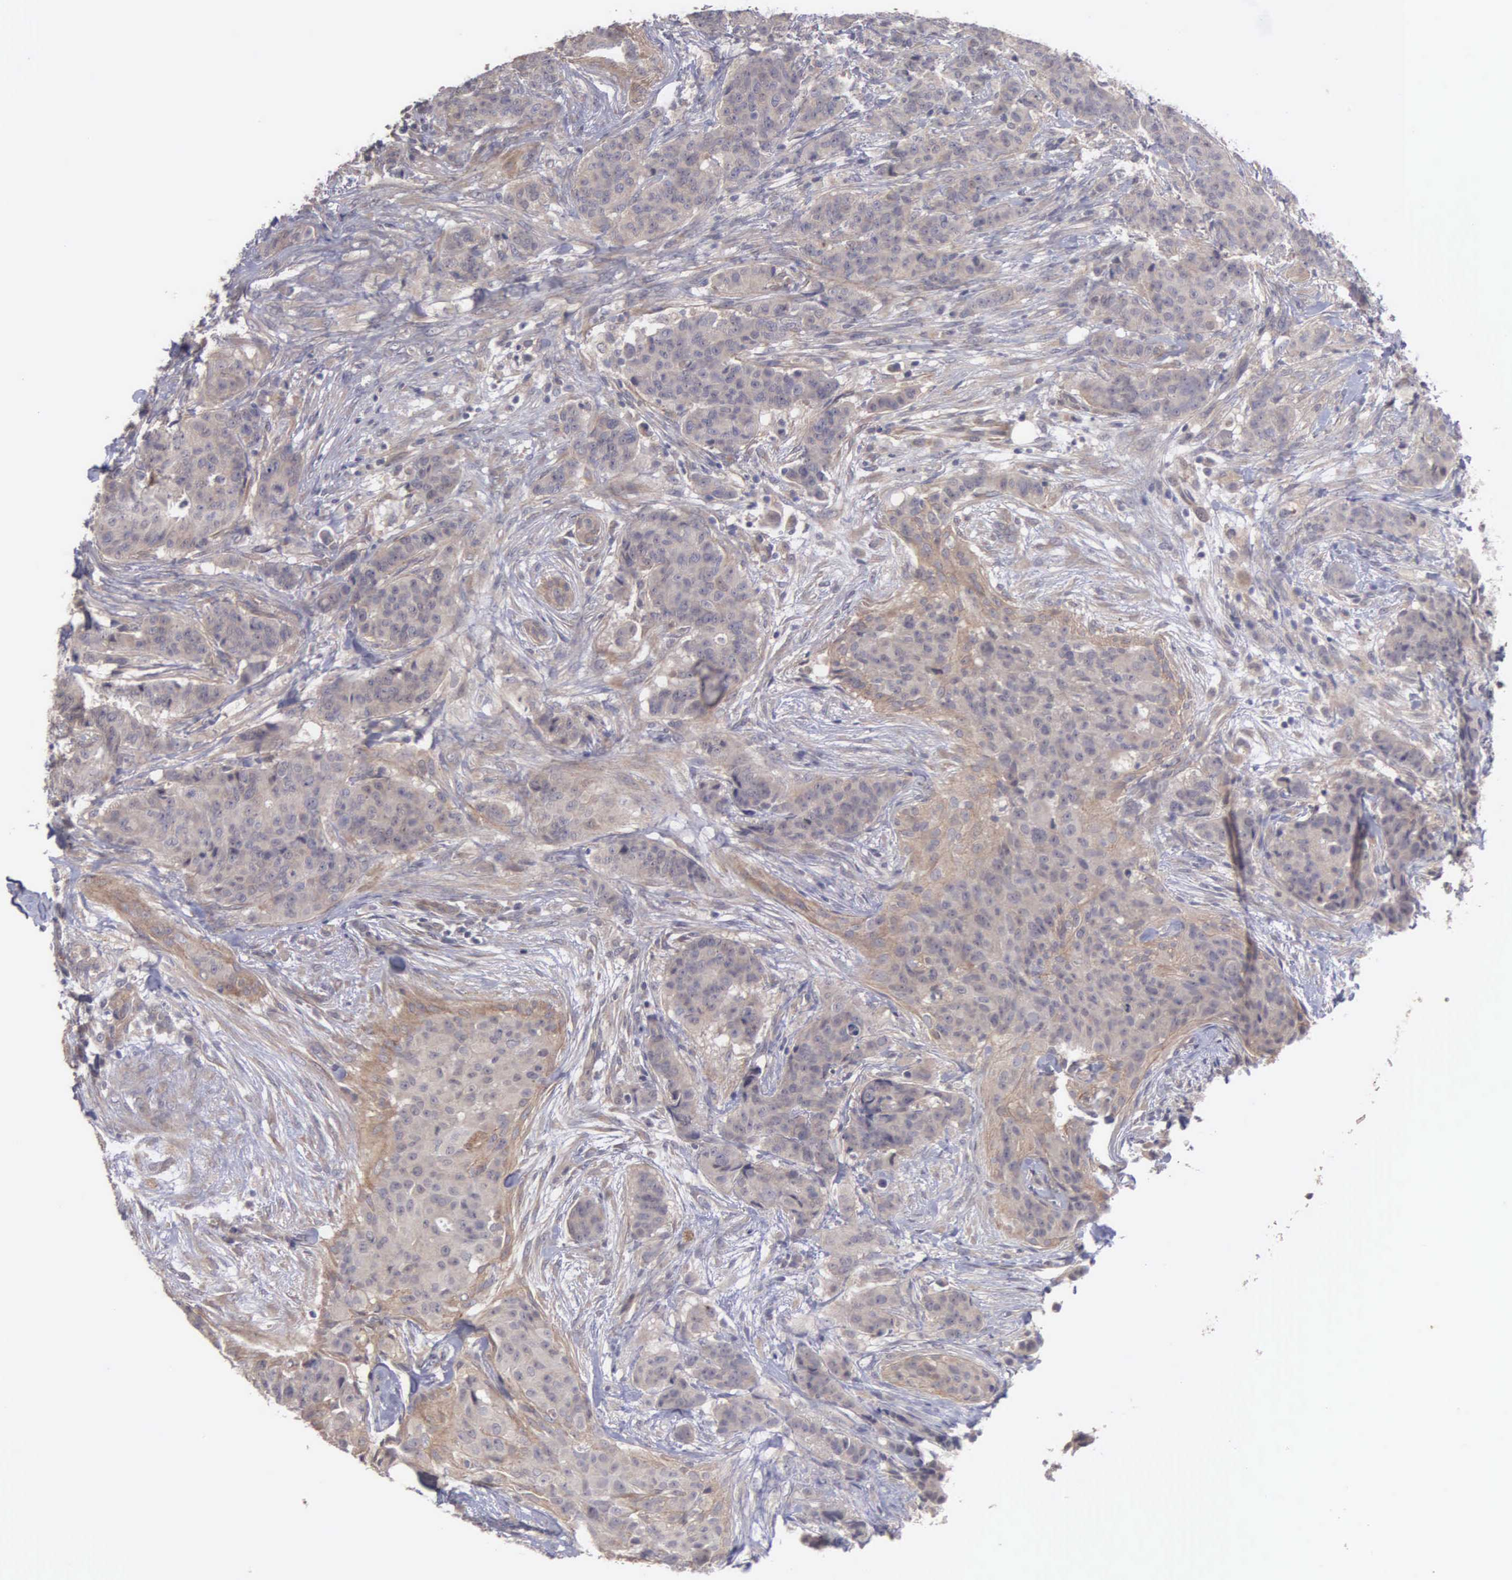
{"staining": {"intensity": "weak", "quantity": ">75%", "location": "cytoplasmic/membranous"}, "tissue": "breast cancer", "cell_type": "Tumor cells", "image_type": "cancer", "snomed": [{"axis": "morphology", "description": "Duct carcinoma"}, {"axis": "topography", "description": "Breast"}], "caption": "Immunohistochemistry image of neoplastic tissue: breast cancer stained using IHC demonstrates low levels of weak protein expression localized specifically in the cytoplasmic/membranous of tumor cells, appearing as a cytoplasmic/membranous brown color.", "gene": "RTL10", "patient": {"sex": "female", "age": 40}}